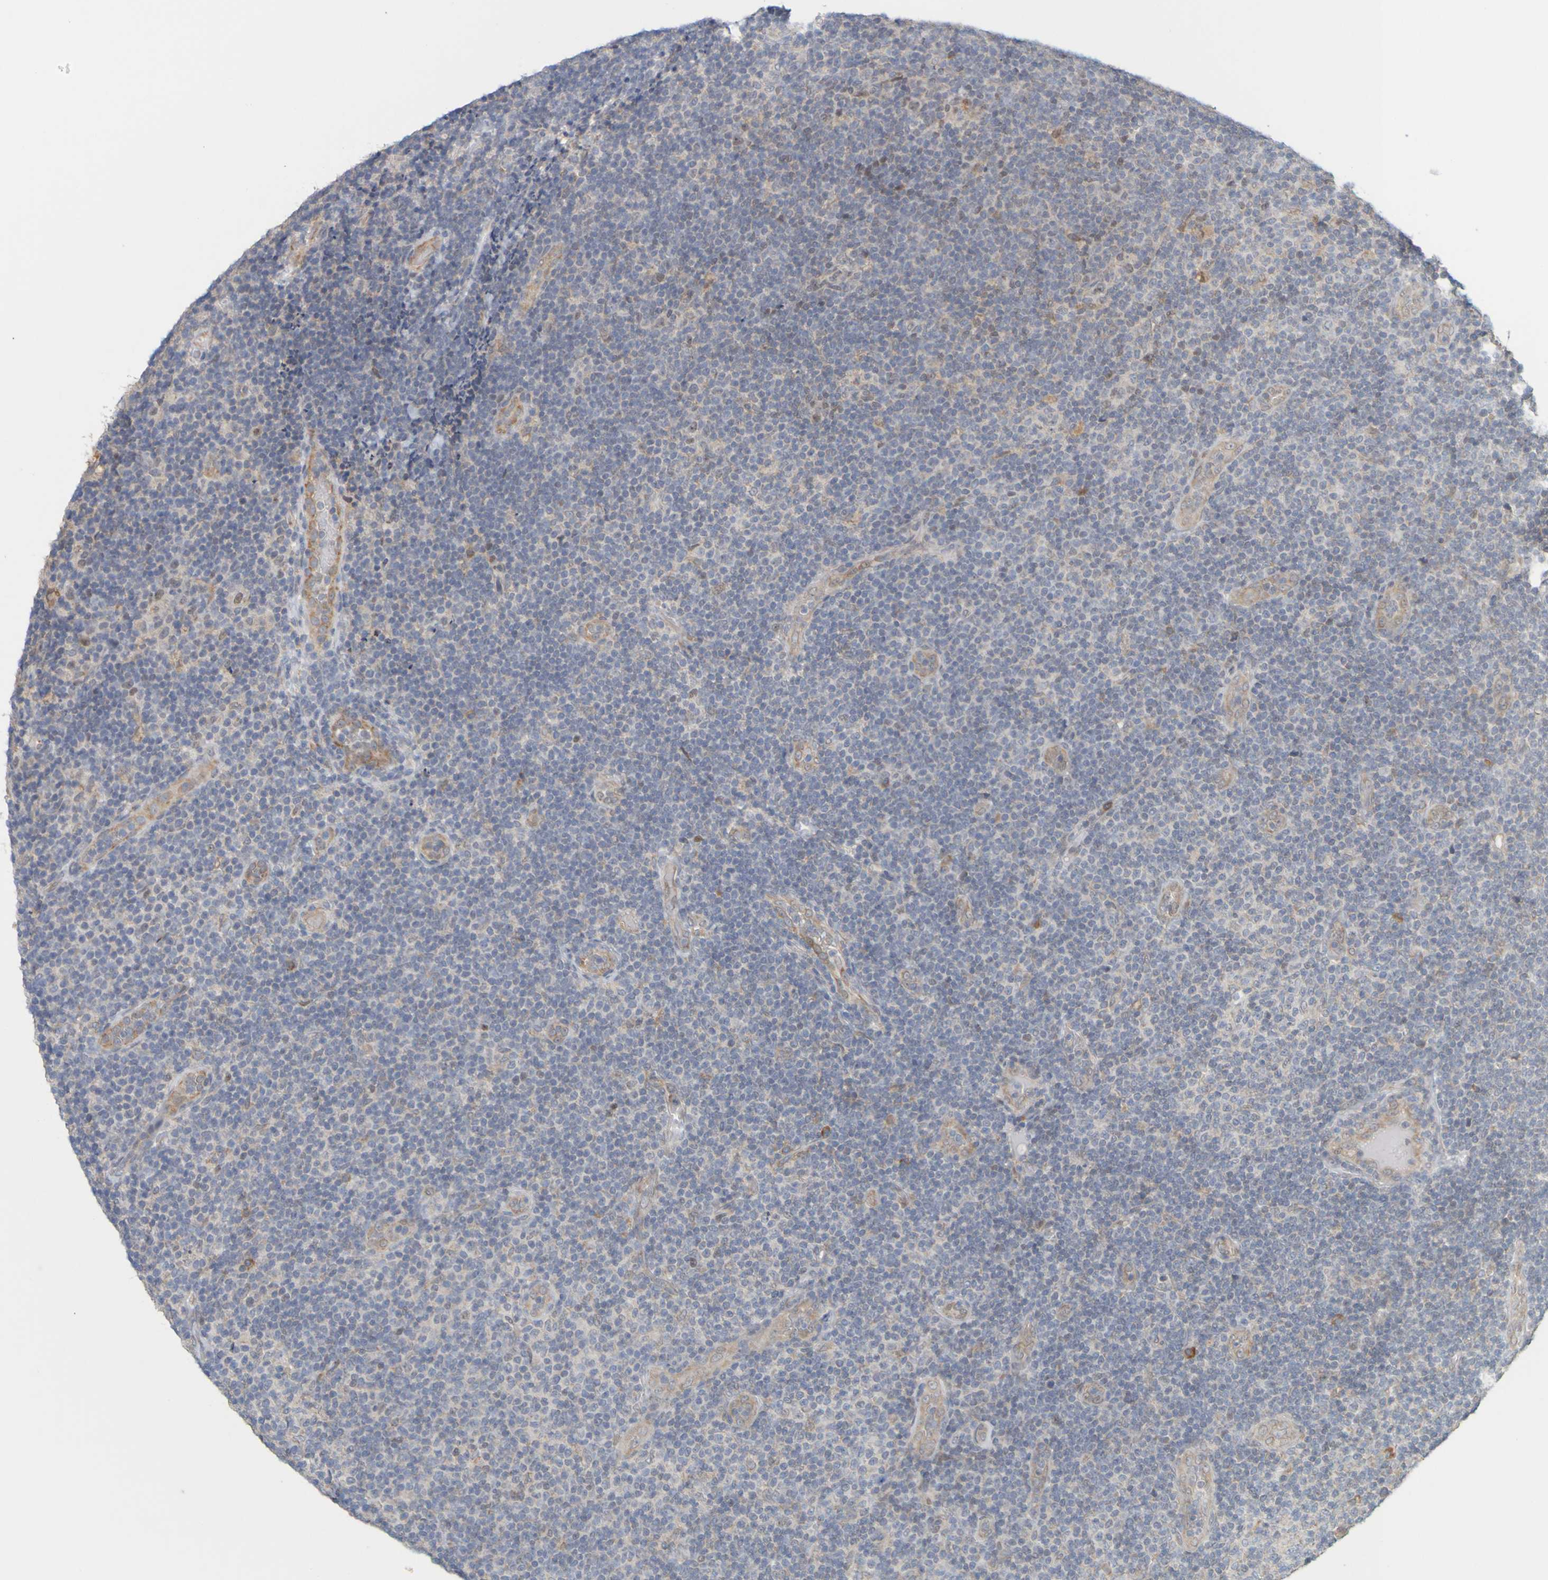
{"staining": {"intensity": "moderate", "quantity": "<25%", "location": "cytoplasmic/membranous,nuclear"}, "tissue": "lymphoma", "cell_type": "Tumor cells", "image_type": "cancer", "snomed": [{"axis": "morphology", "description": "Malignant lymphoma, non-Hodgkin's type, Low grade"}, {"axis": "topography", "description": "Lymph node"}], "caption": "The histopathology image shows immunohistochemical staining of lymphoma. There is moderate cytoplasmic/membranous and nuclear expression is identified in about <25% of tumor cells.", "gene": "MOGS", "patient": {"sex": "male", "age": 83}}